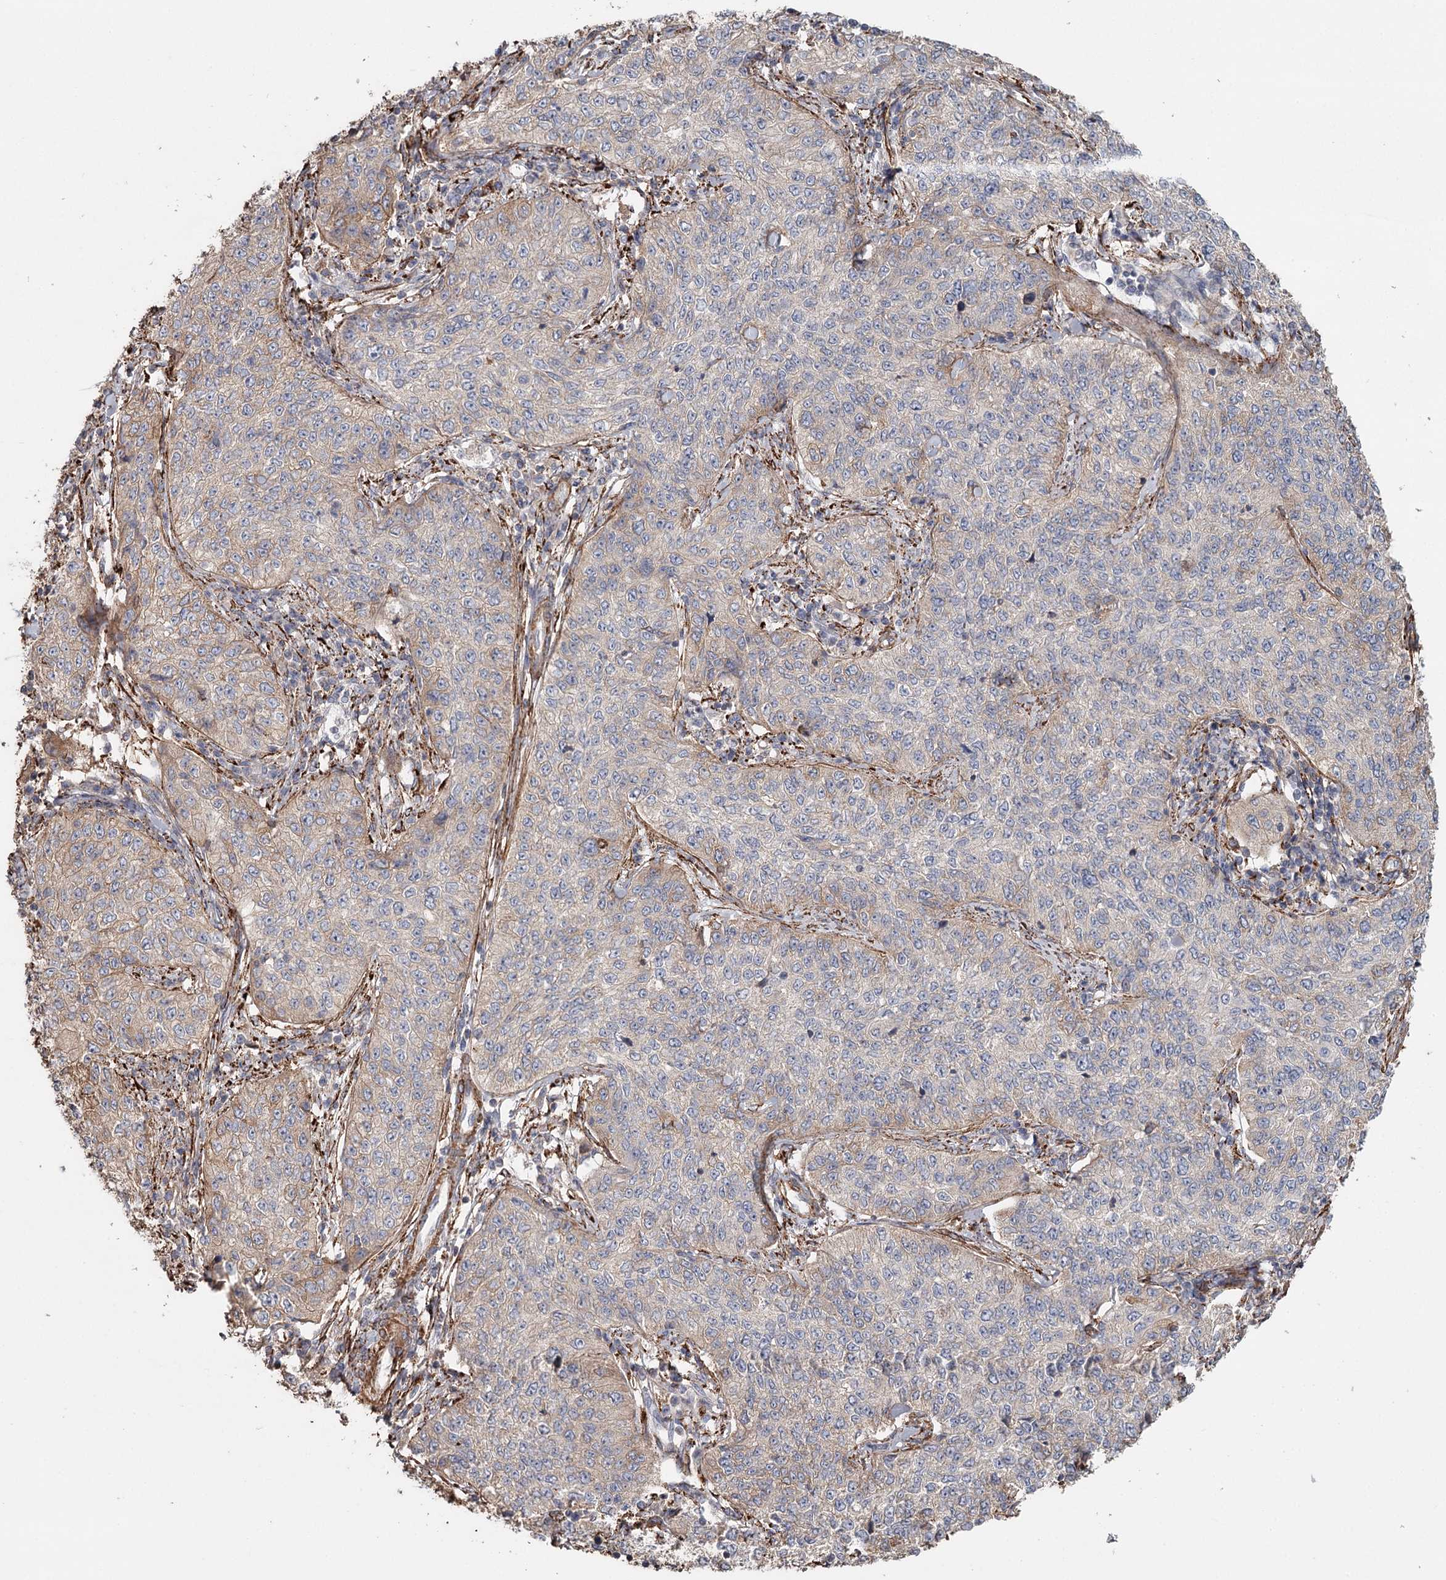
{"staining": {"intensity": "negative", "quantity": "none", "location": "none"}, "tissue": "cervical cancer", "cell_type": "Tumor cells", "image_type": "cancer", "snomed": [{"axis": "morphology", "description": "Squamous cell carcinoma, NOS"}, {"axis": "topography", "description": "Cervix"}], "caption": "A histopathology image of human cervical squamous cell carcinoma is negative for staining in tumor cells.", "gene": "DHRS9", "patient": {"sex": "female", "age": 35}}